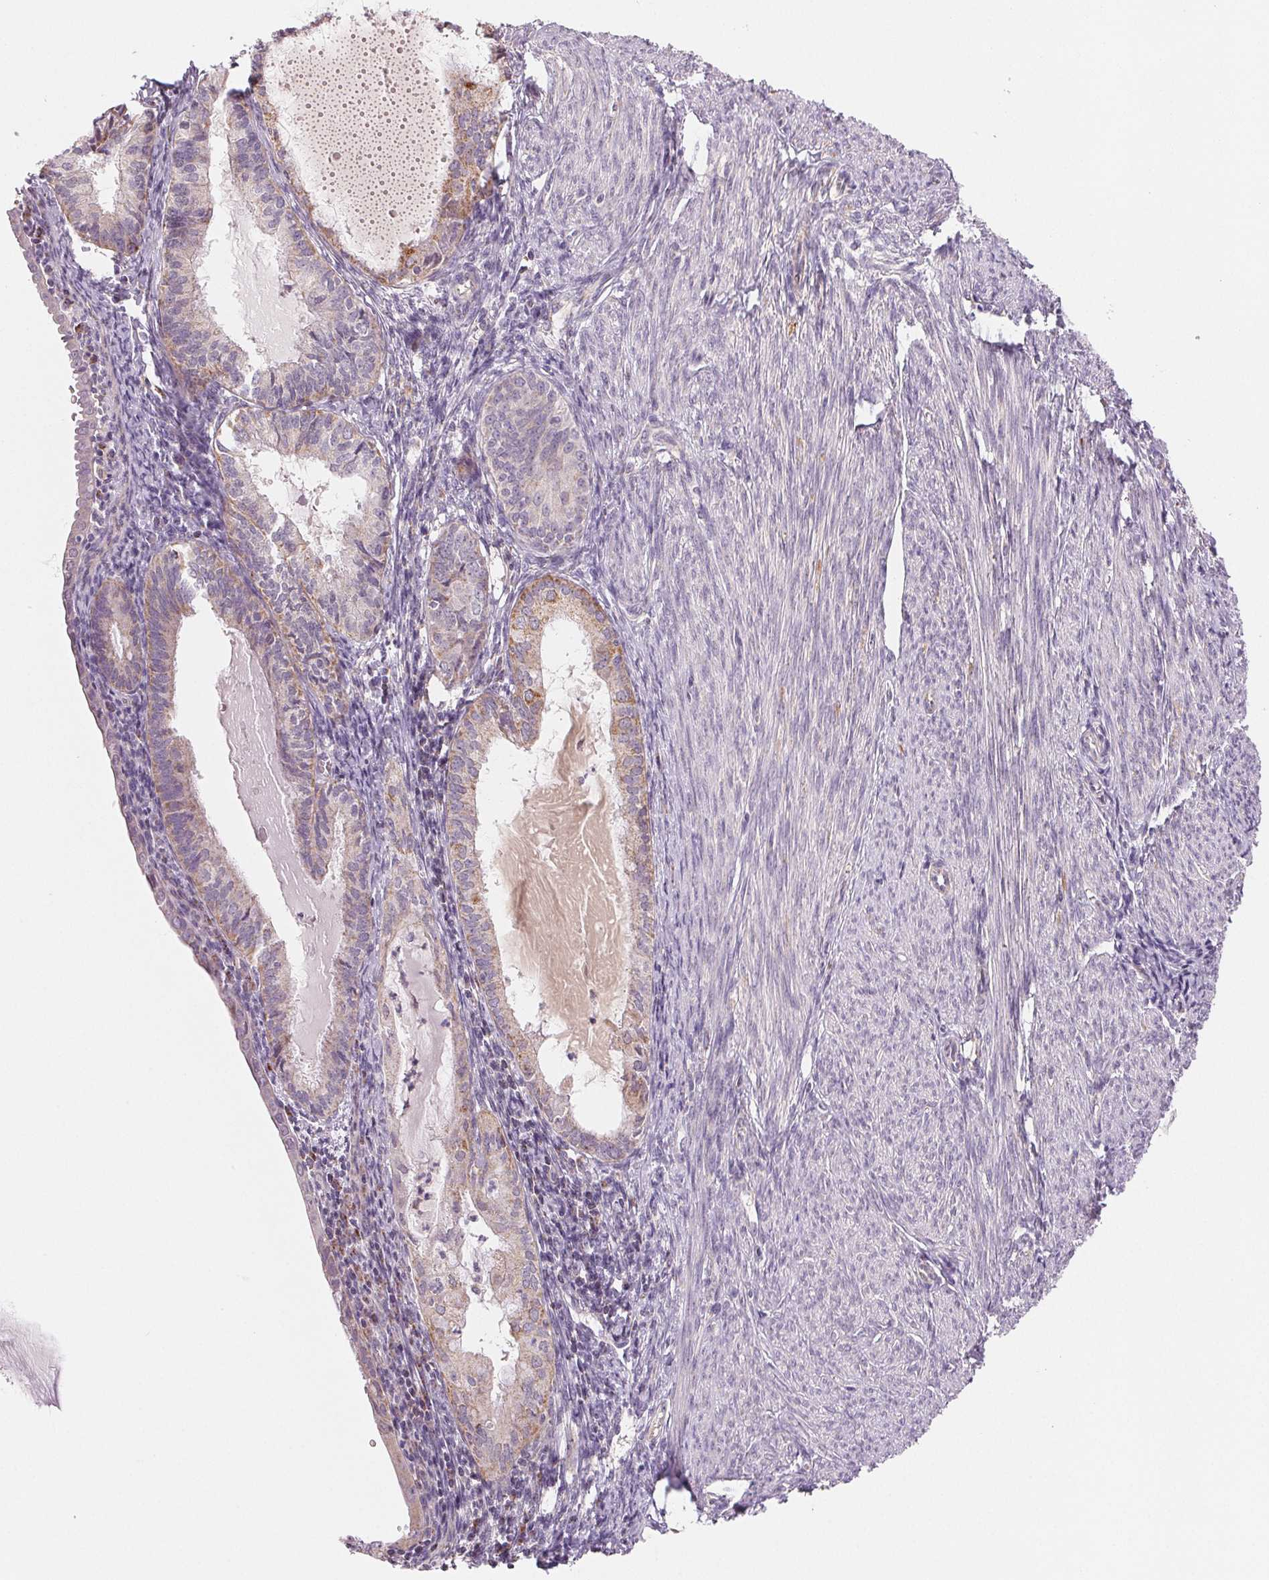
{"staining": {"intensity": "negative", "quantity": "none", "location": "none"}, "tissue": "endometrial cancer", "cell_type": "Tumor cells", "image_type": "cancer", "snomed": [{"axis": "morphology", "description": "Carcinoma, NOS"}, {"axis": "topography", "description": "Endometrium"}], "caption": "Immunohistochemical staining of human endometrial cancer (carcinoma) exhibits no significant staining in tumor cells.", "gene": "HINT2", "patient": {"sex": "female", "age": 62}}